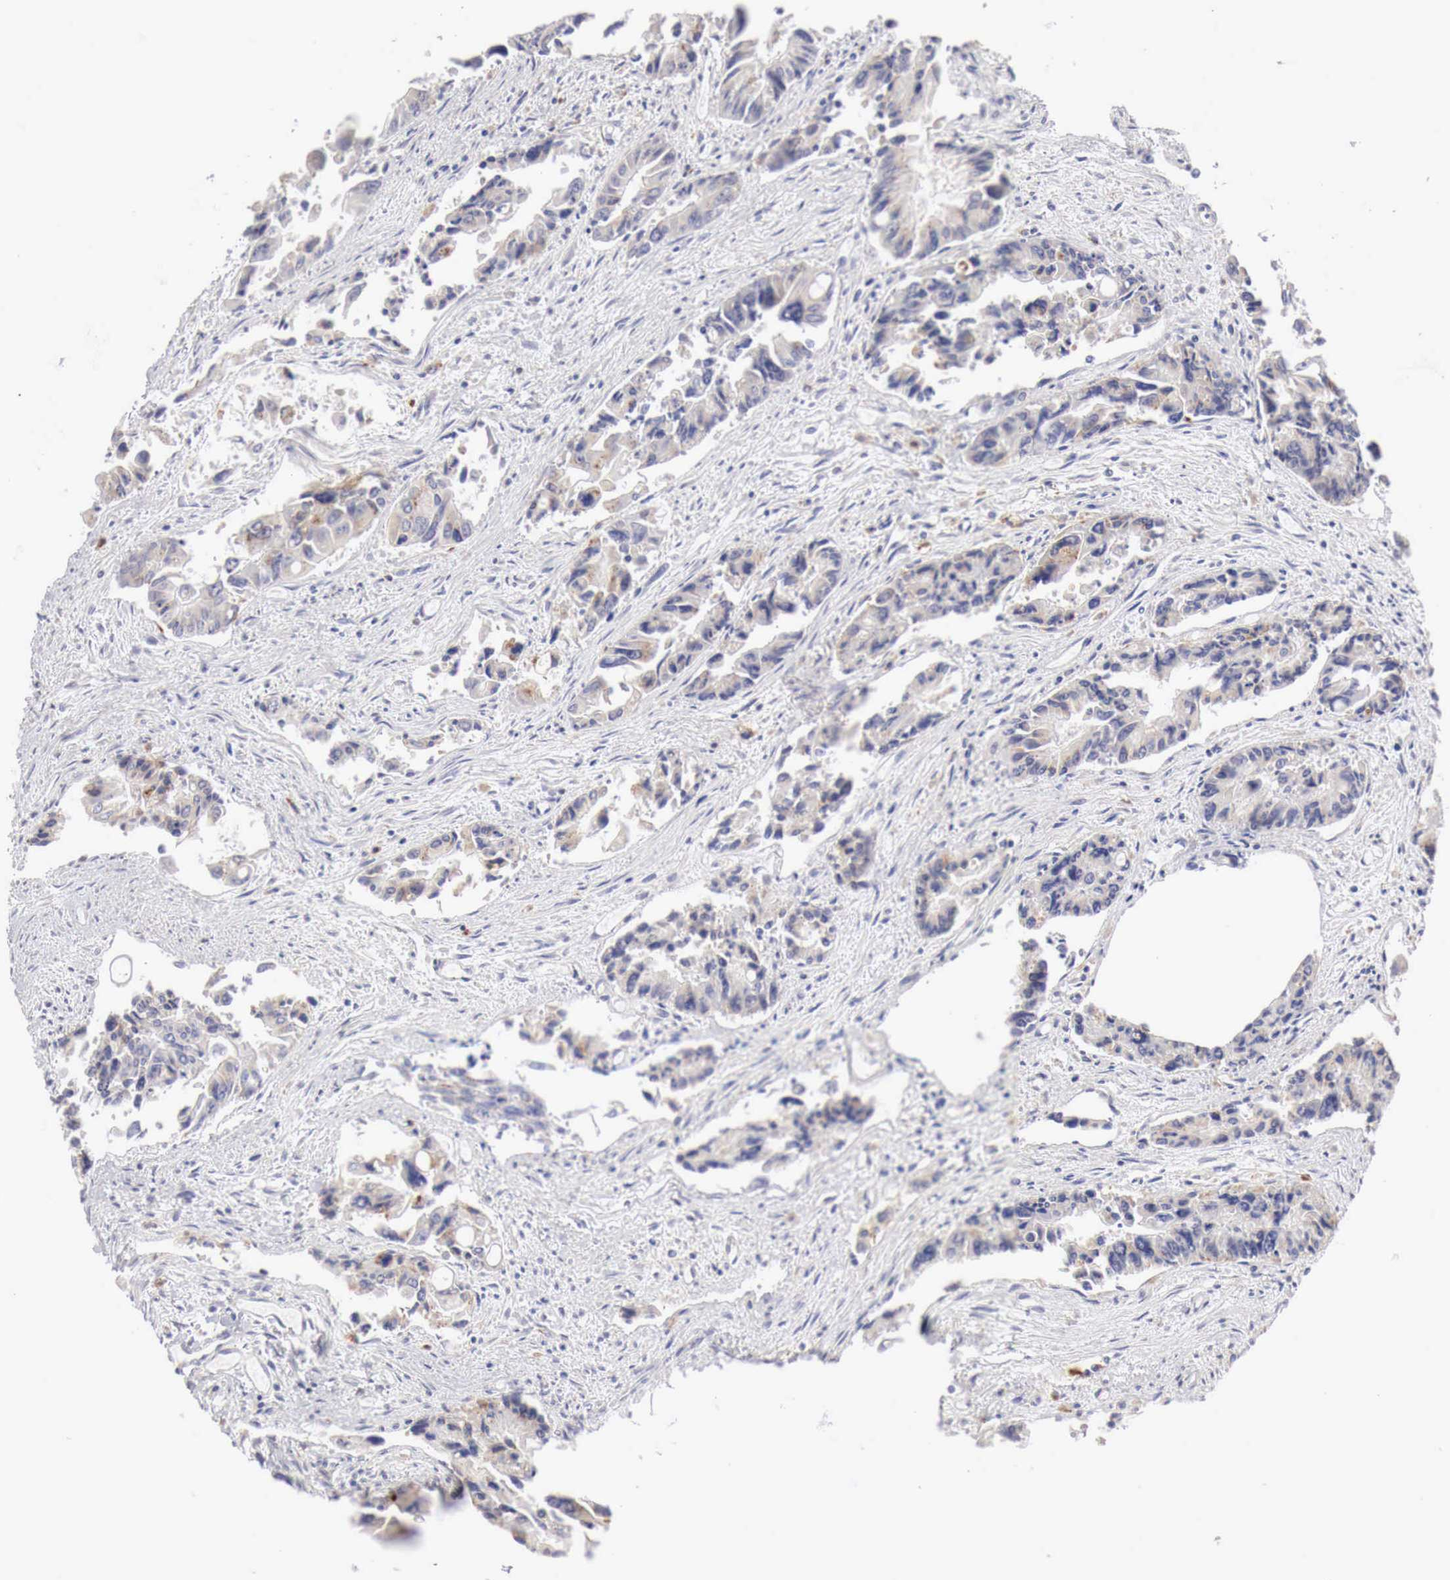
{"staining": {"intensity": "moderate", "quantity": "<25%", "location": "cytoplasmic/membranous"}, "tissue": "colorectal cancer", "cell_type": "Tumor cells", "image_type": "cancer", "snomed": [{"axis": "morphology", "description": "Adenocarcinoma, NOS"}, {"axis": "topography", "description": "Rectum"}], "caption": "Colorectal adenocarcinoma was stained to show a protein in brown. There is low levels of moderate cytoplasmic/membranous expression in about <25% of tumor cells.", "gene": "GLA", "patient": {"sex": "male", "age": 76}}